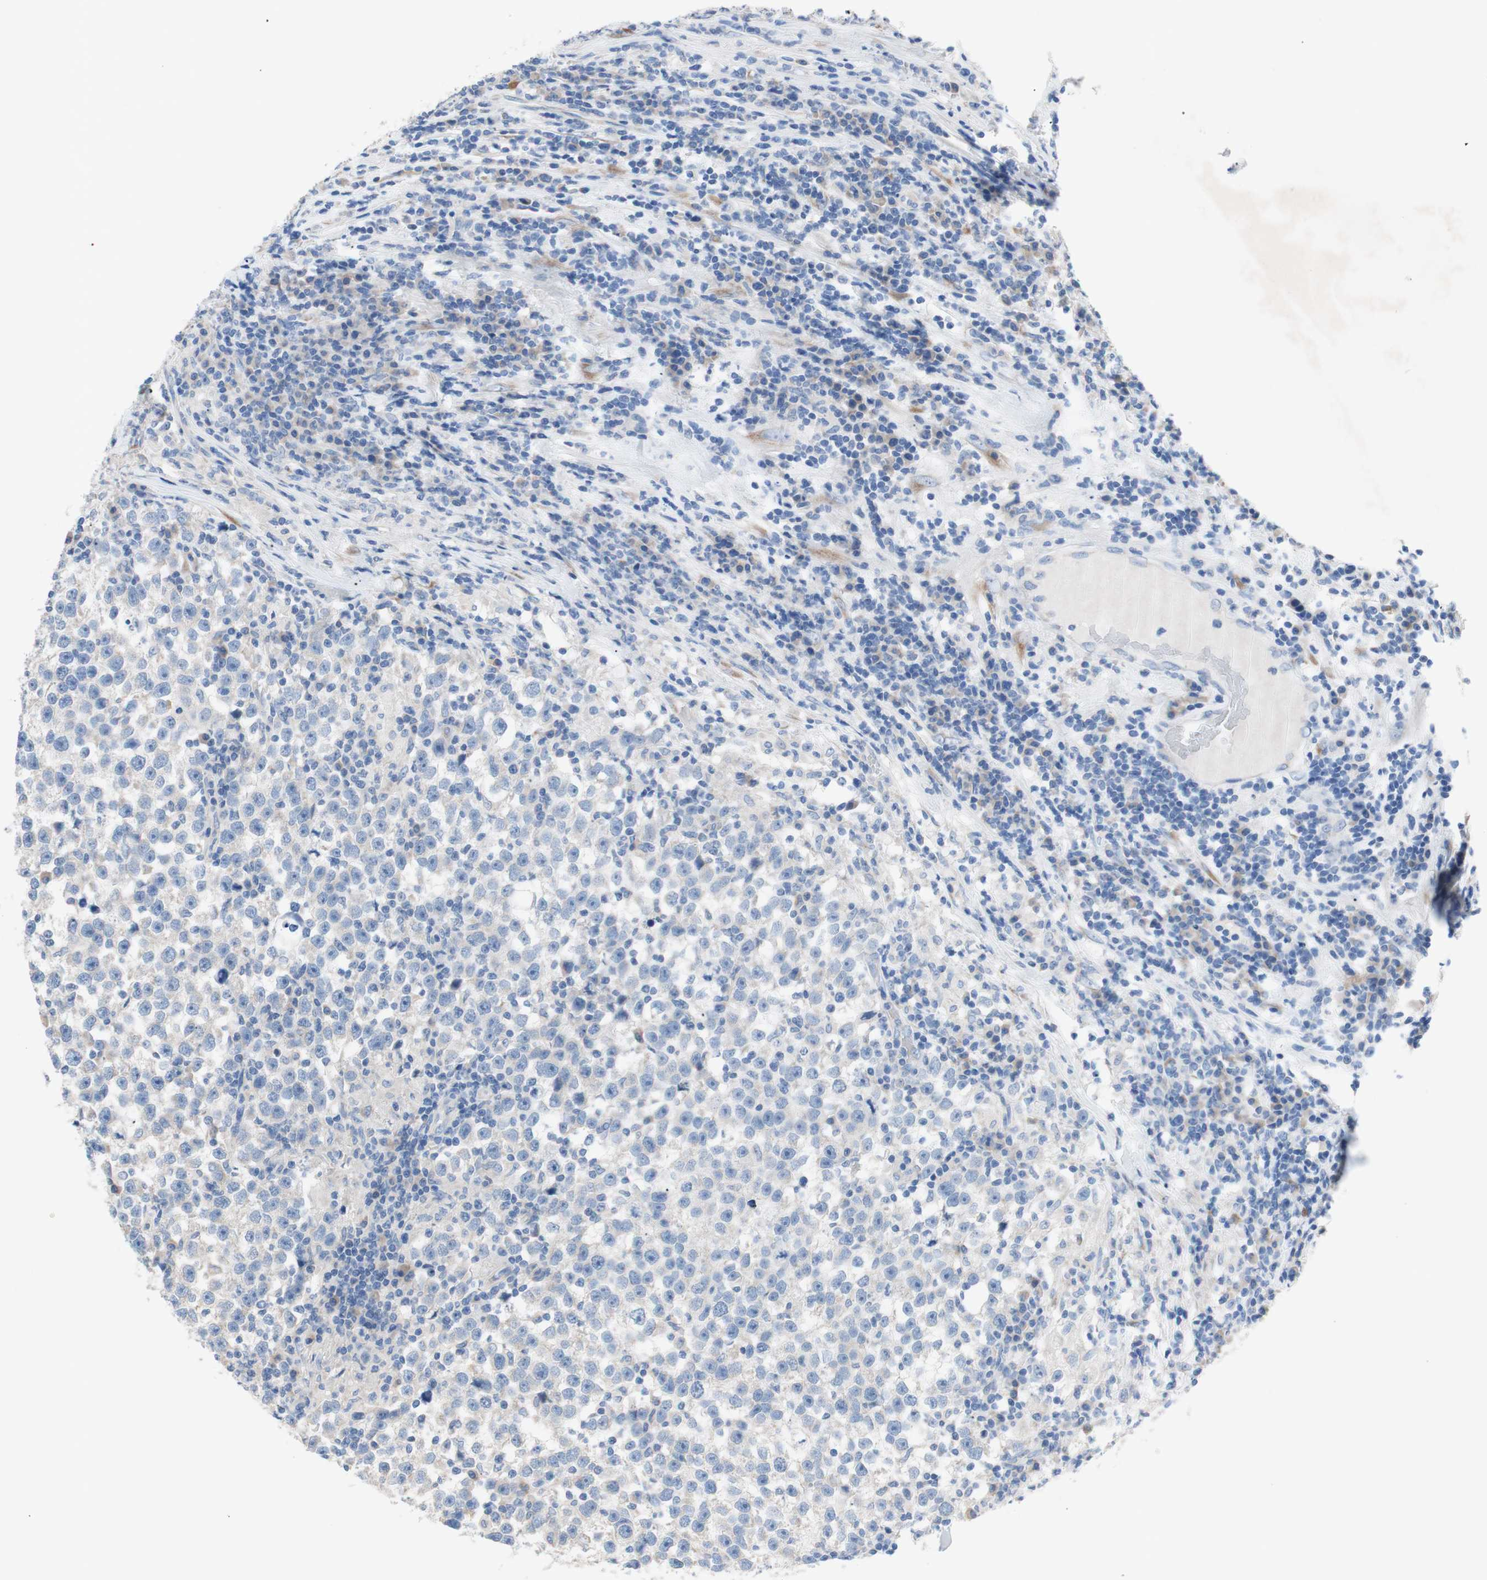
{"staining": {"intensity": "negative", "quantity": "none", "location": "none"}, "tissue": "testis cancer", "cell_type": "Tumor cells", "image_type": "cancer", "snomed": [{"axis": "morphology", "description": "Seminoma, NOS"}, {"axis": "topography", "description": "Testis"}], "caption": "Immunohistochemistry micrograph of testis cancer (seminoma) stained for a protein (brown), which displays no staining in tumor cells.", "gene": "TMIGD2", "patient": {"sex": "male", "age": 43}}